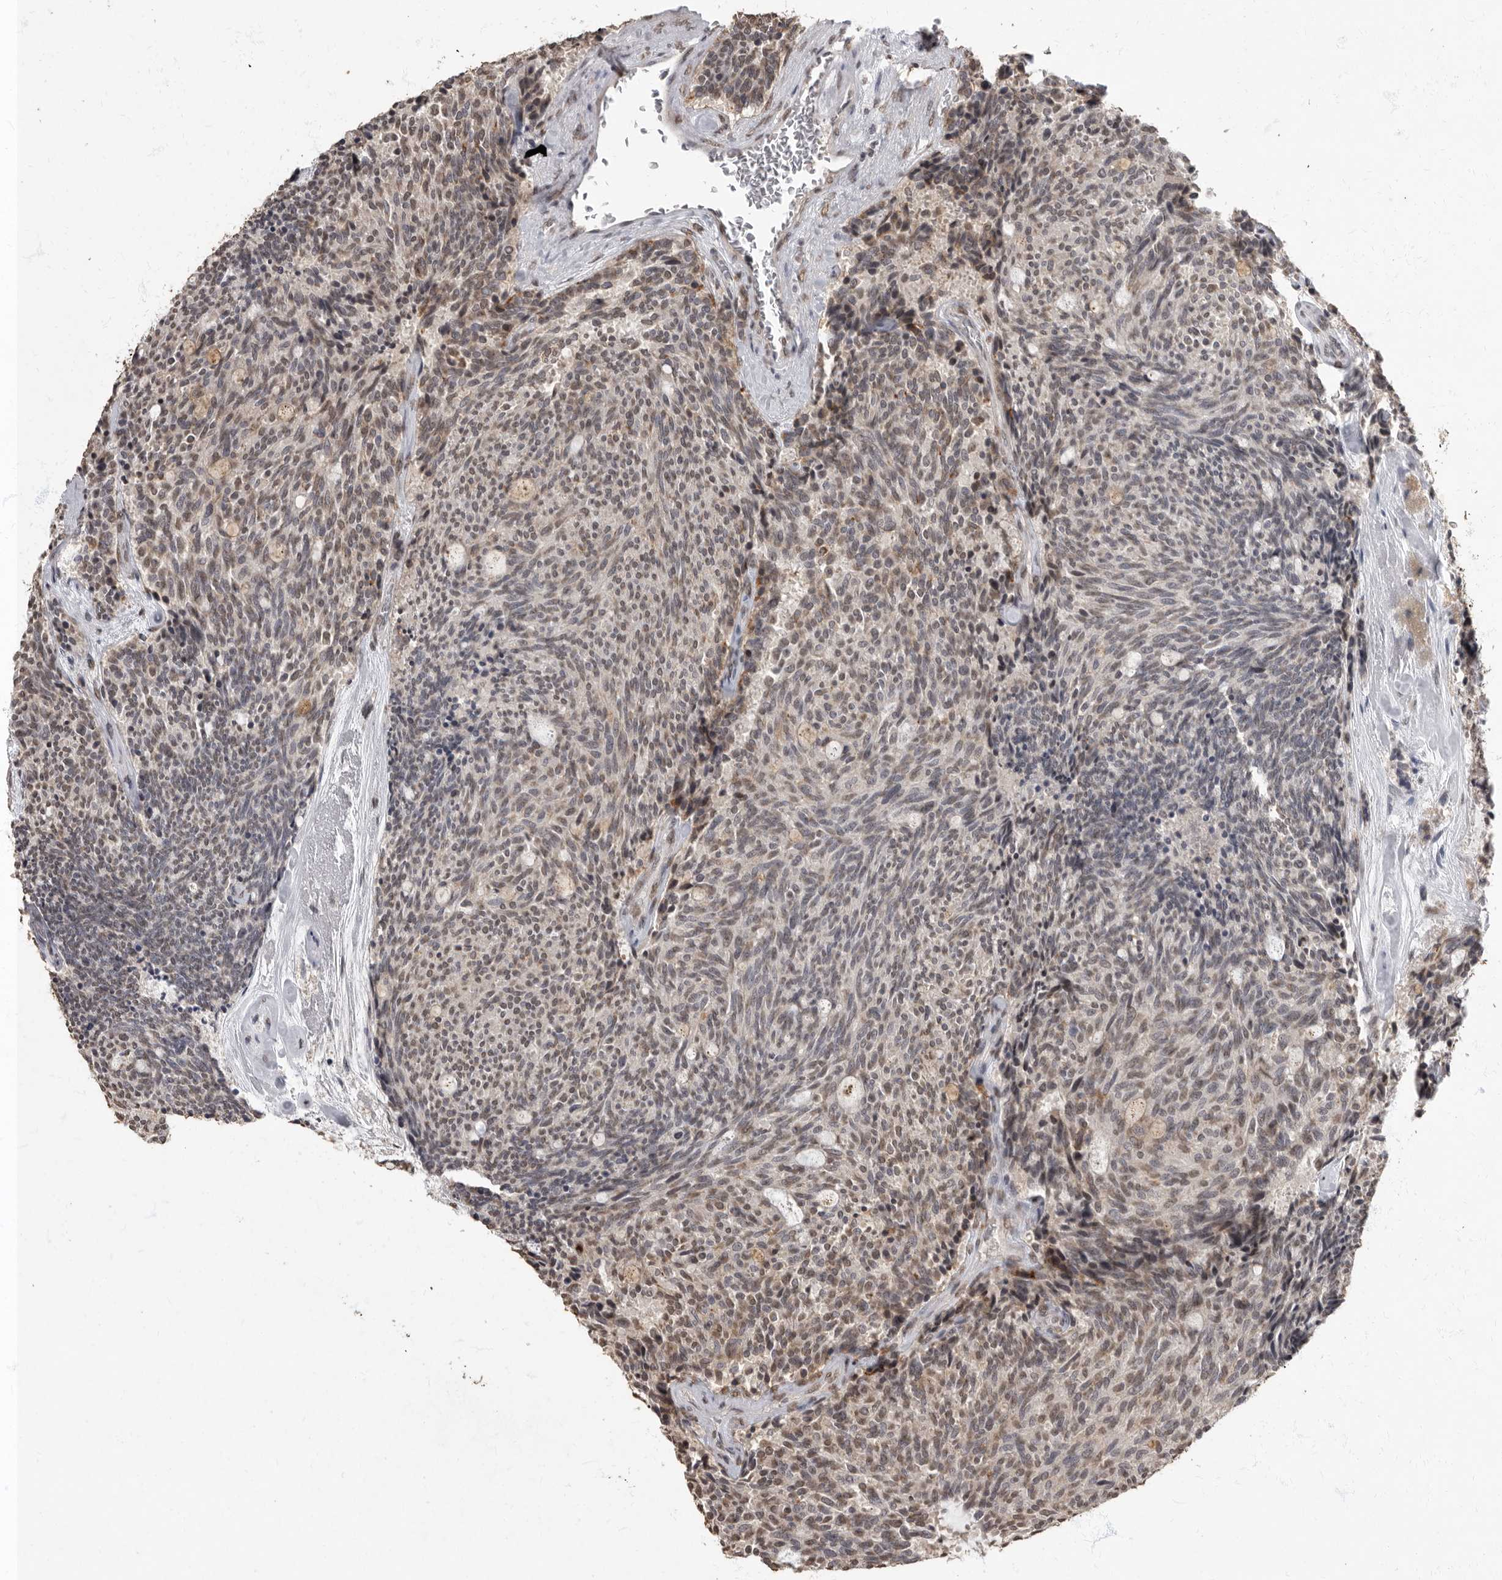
{"staining": {"intensity": "weak", "quantity": "<25%", "location": "nuclear"}, "tissue": "carcinoid", "cell_type": "Tumor cells", "image_type": "cancer", "snomed": [{"axis": "morphology", "description": "Carcinoid, malignant, NOS"}, {"axis": "topography", "description": "Pancreas"}], "caption": "Human carcinoid stained for a protein using IHC demonstrates no expression in tumor cells.", "gene": "NBL1", "patient": {"sex": "female", "age": 54}}